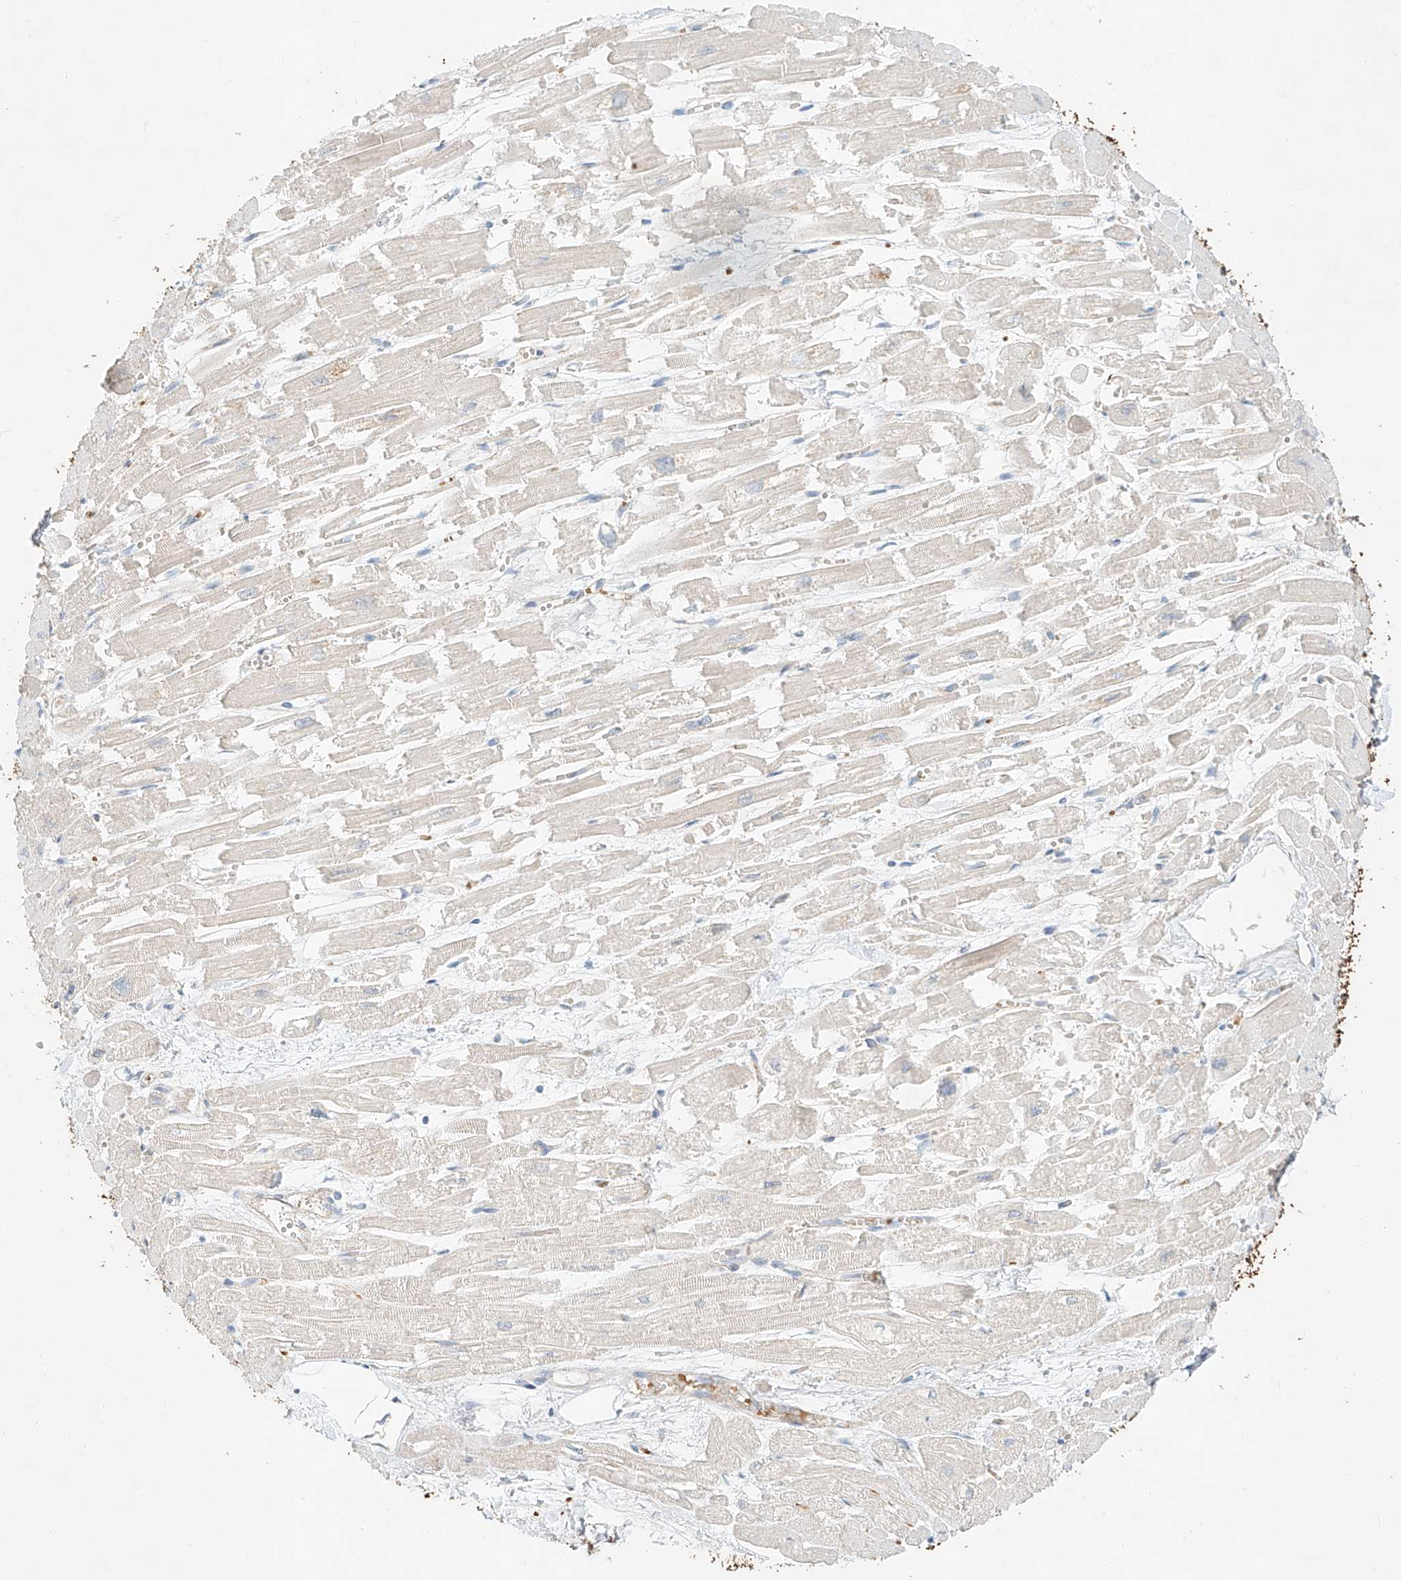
{"staining": {"intensity": "negative", "quantity": "none", "location": "none"}, "tissue": "heart muscle", "cell_type": "Cardiomyocytes", "image_type": "normal", "snomed": [{"axis": "morphology", "description": "Normal tissue, NOS"}, {"axis": "topography", "description": "Heart"}], "caption": "Heart muscle was stained to show a protein in brown. There is no significant expression in cardiomyocytes. Brightfield microscopy of immunohistochemistry (IHC) stained with DAB (3,3'-diaminobenzidine) (brown) and hematoxylin (blue), captured at high magnification.", "gene": "SYTL3", "patient": {"sex": "male", "age": 54}}